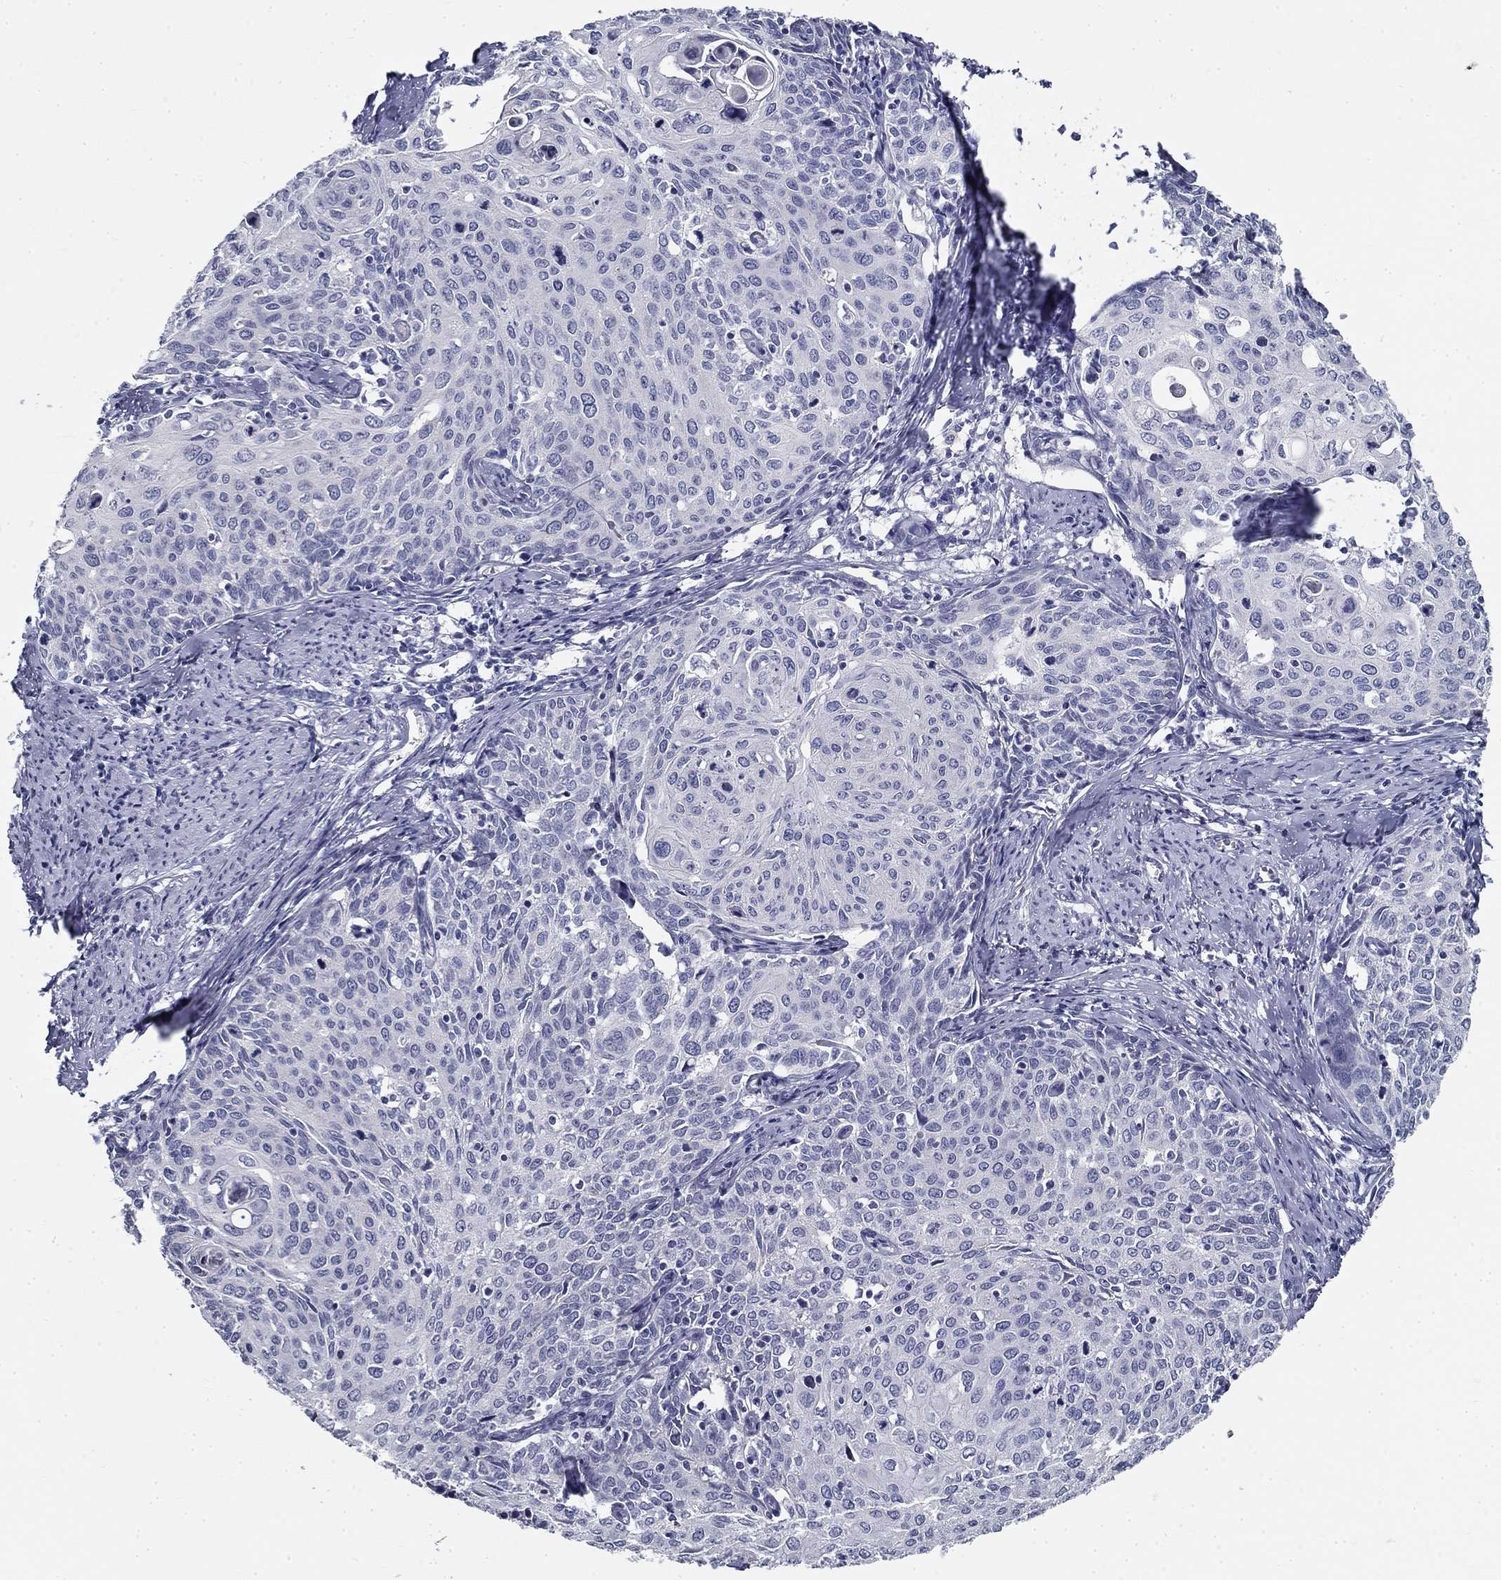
{"staining": {"intensity": "negative", "quantity": "none", "location": "none"}, "tissue": "cervical cancer", "cell_type": "Tumor cells", "image_type": "cancer", "snomed": [{"axis": "morphology", "description": "Squamous cell carcinoma, NOS"}, {"axis": "topography", "description": "Cervix"}], "caption": "Cervical cancer was stained to show a protein in brown. There is no significant expression in tumor cells.", "gene": "GALNTL5", "patient": {"sex": "female", "age": 62}}